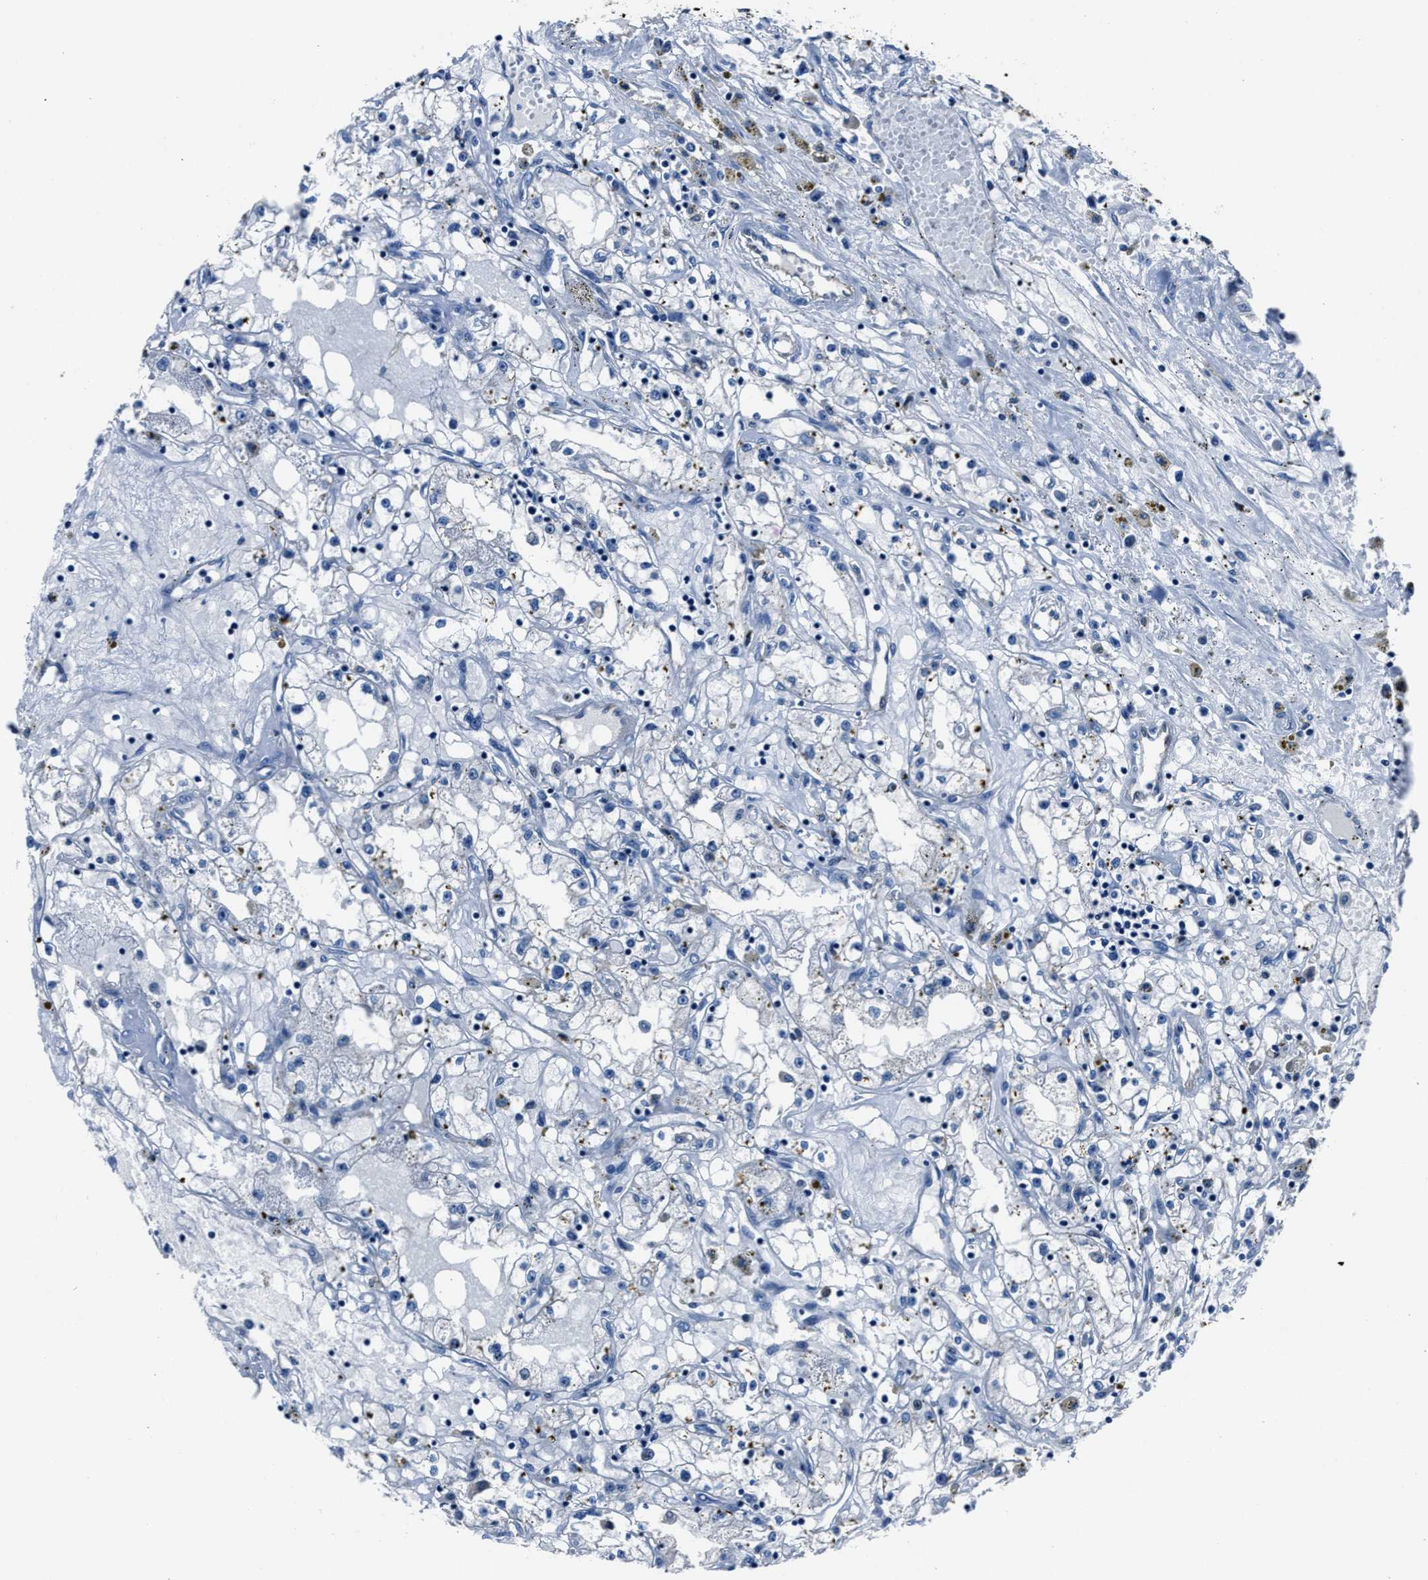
{"staining": {"intensity": "negative", "quantity": "none", "location": "none"}, "tissue": "renal cancer", "cell_type": "Tumor cells", "image_type": "cancer", "snomed": [{"axis": "morphology", "description": "Adenocarcinoma, NOS"}, {"axis": "topography", "description": "Kidney"}], "caption": "Micrograph shows no protein expression in tumor cells of adenocarcinoma (renal) tissue.", "gene": "LMO7", "patient": {"sex": "male", "age": 56}}